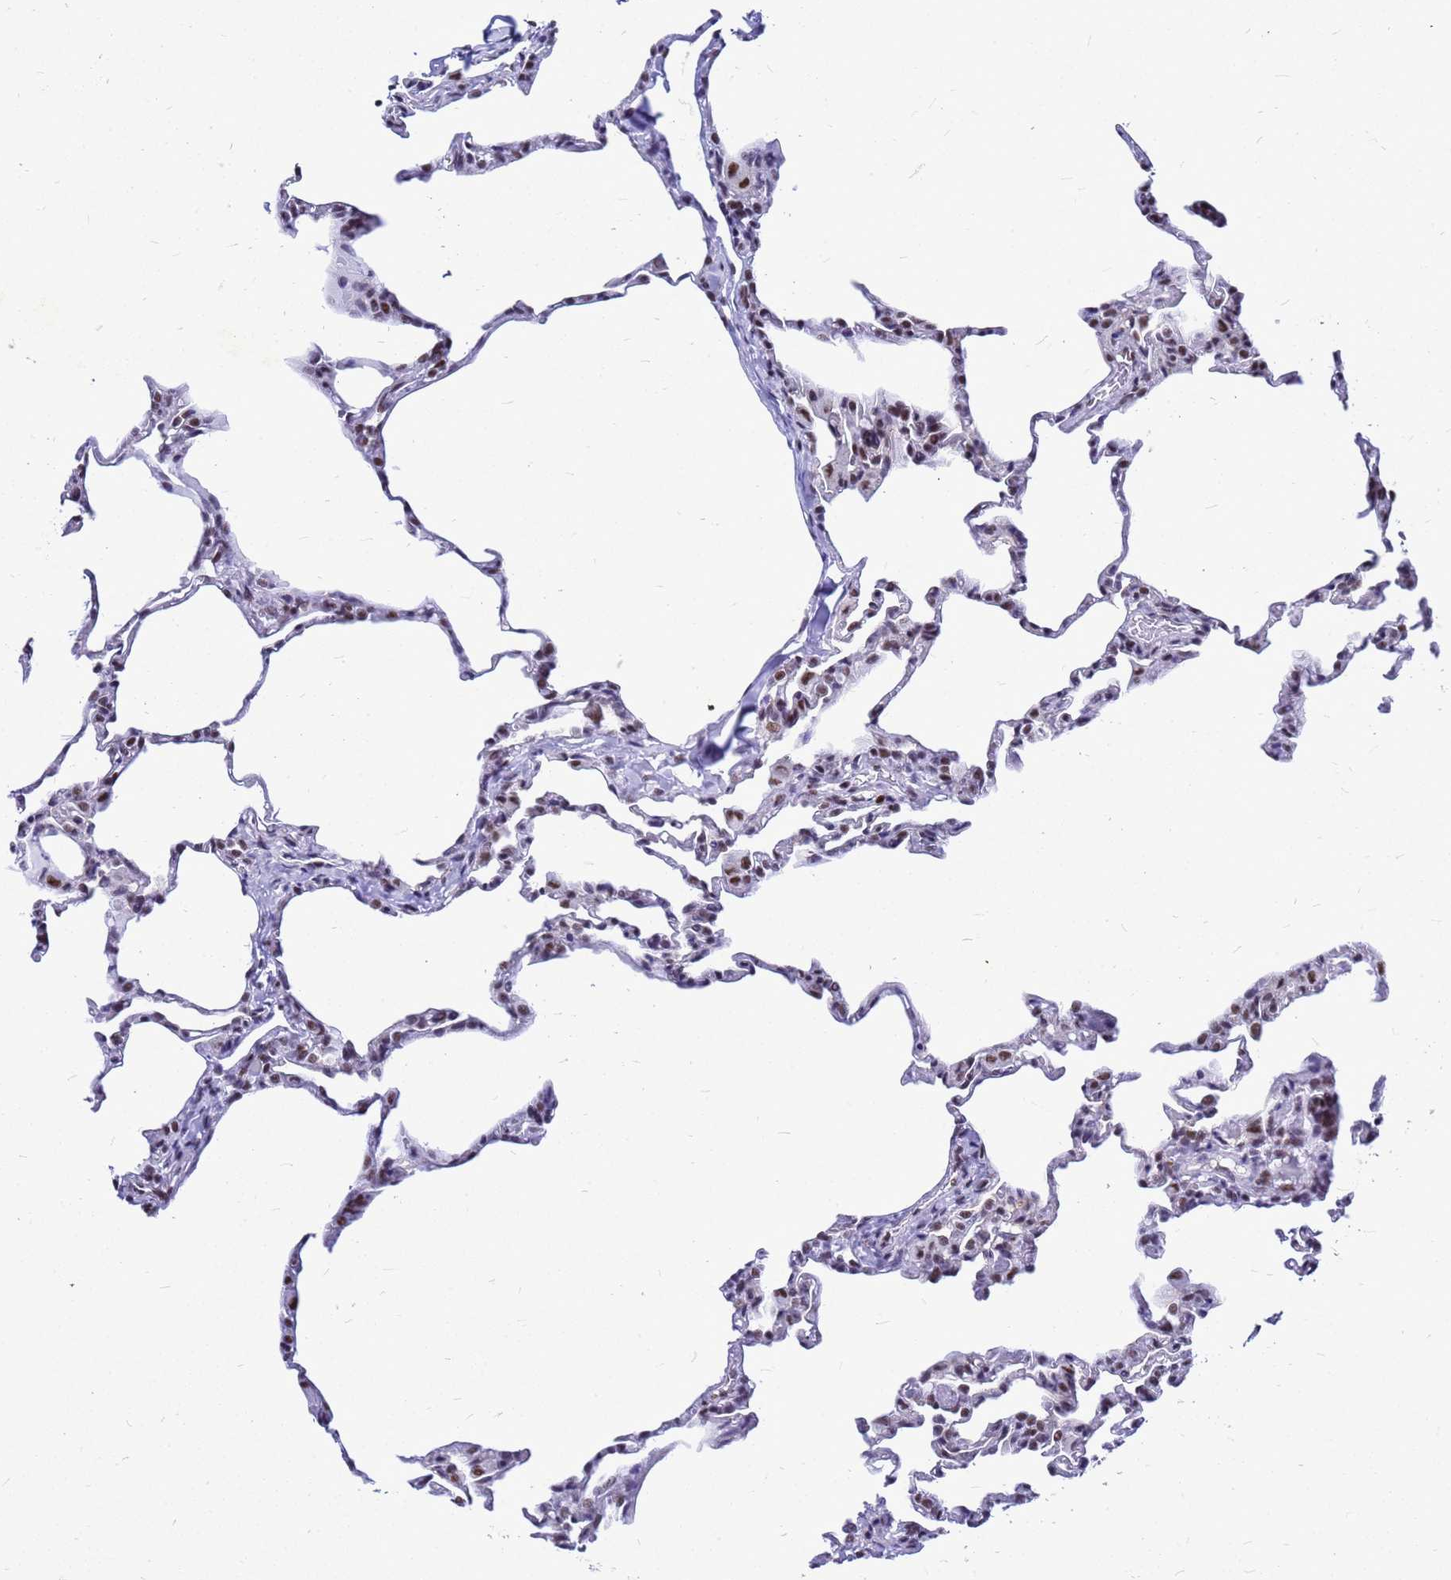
{"staining": {"intensity": "weak", "quantity": "25%-75%", "location": "nuclear"}, "tissue": "lung", "cell_type": "Alveolar cells", "image_type": "normal", "snomed": [{"axis": "morphology", "description": "Normal tissue, NOS"}, {"axis": "topography", "description": "Lung"}], "caption": "Immunohistochemistry (DAB (3,3'-diaminobenzidine)) staining of unremarkable lung demonstrates weak nuclear protein staining in about 25%-75% of alveolar cells. (Stains: DAB (3,3'-diaminobenzidine) in brown, nuclei in blue, Microscopy: brightfield microscopy at high magnification).", "gene": "SART3", "patient": {"sex": "male", "age": 20}}